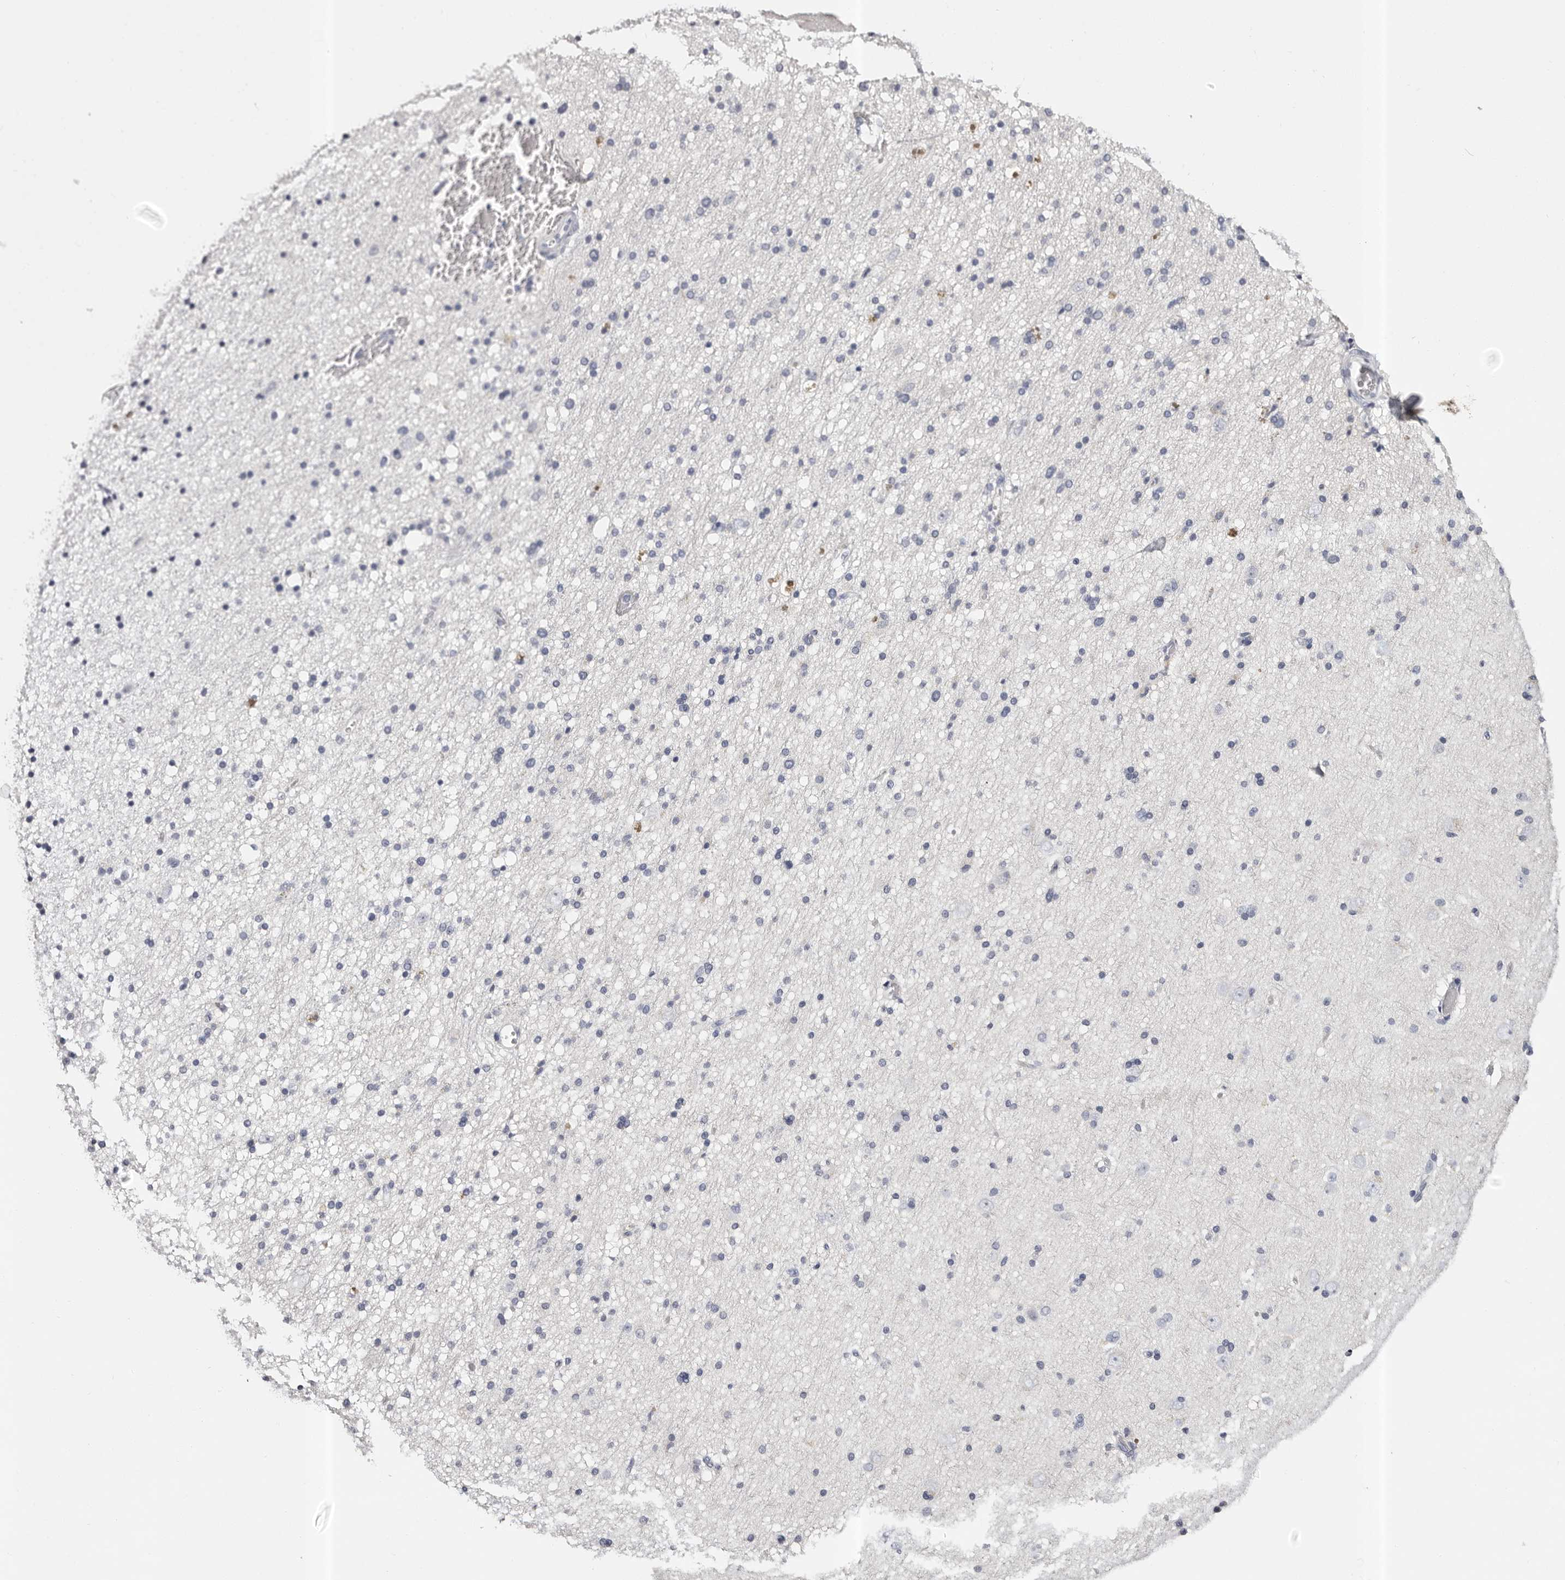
{"staining": {"intensity": "negative", "quantity": "none", "location": "none"}, "tissue": "cerebral cortex", "cell_type": "Endothelial cells", "image_type": "normal", "snomed": [{"axis": "morphology", "description": "Normal tissue, NOS"}, {"axis": "topography", "description": "Cerebral cortex"}], "caption": "Protein analysis of normal cerebral cortex displays no significant expression in endothelial cells.", "gene": "ROM1", "patient": {"sex": "male", "age": 34}}